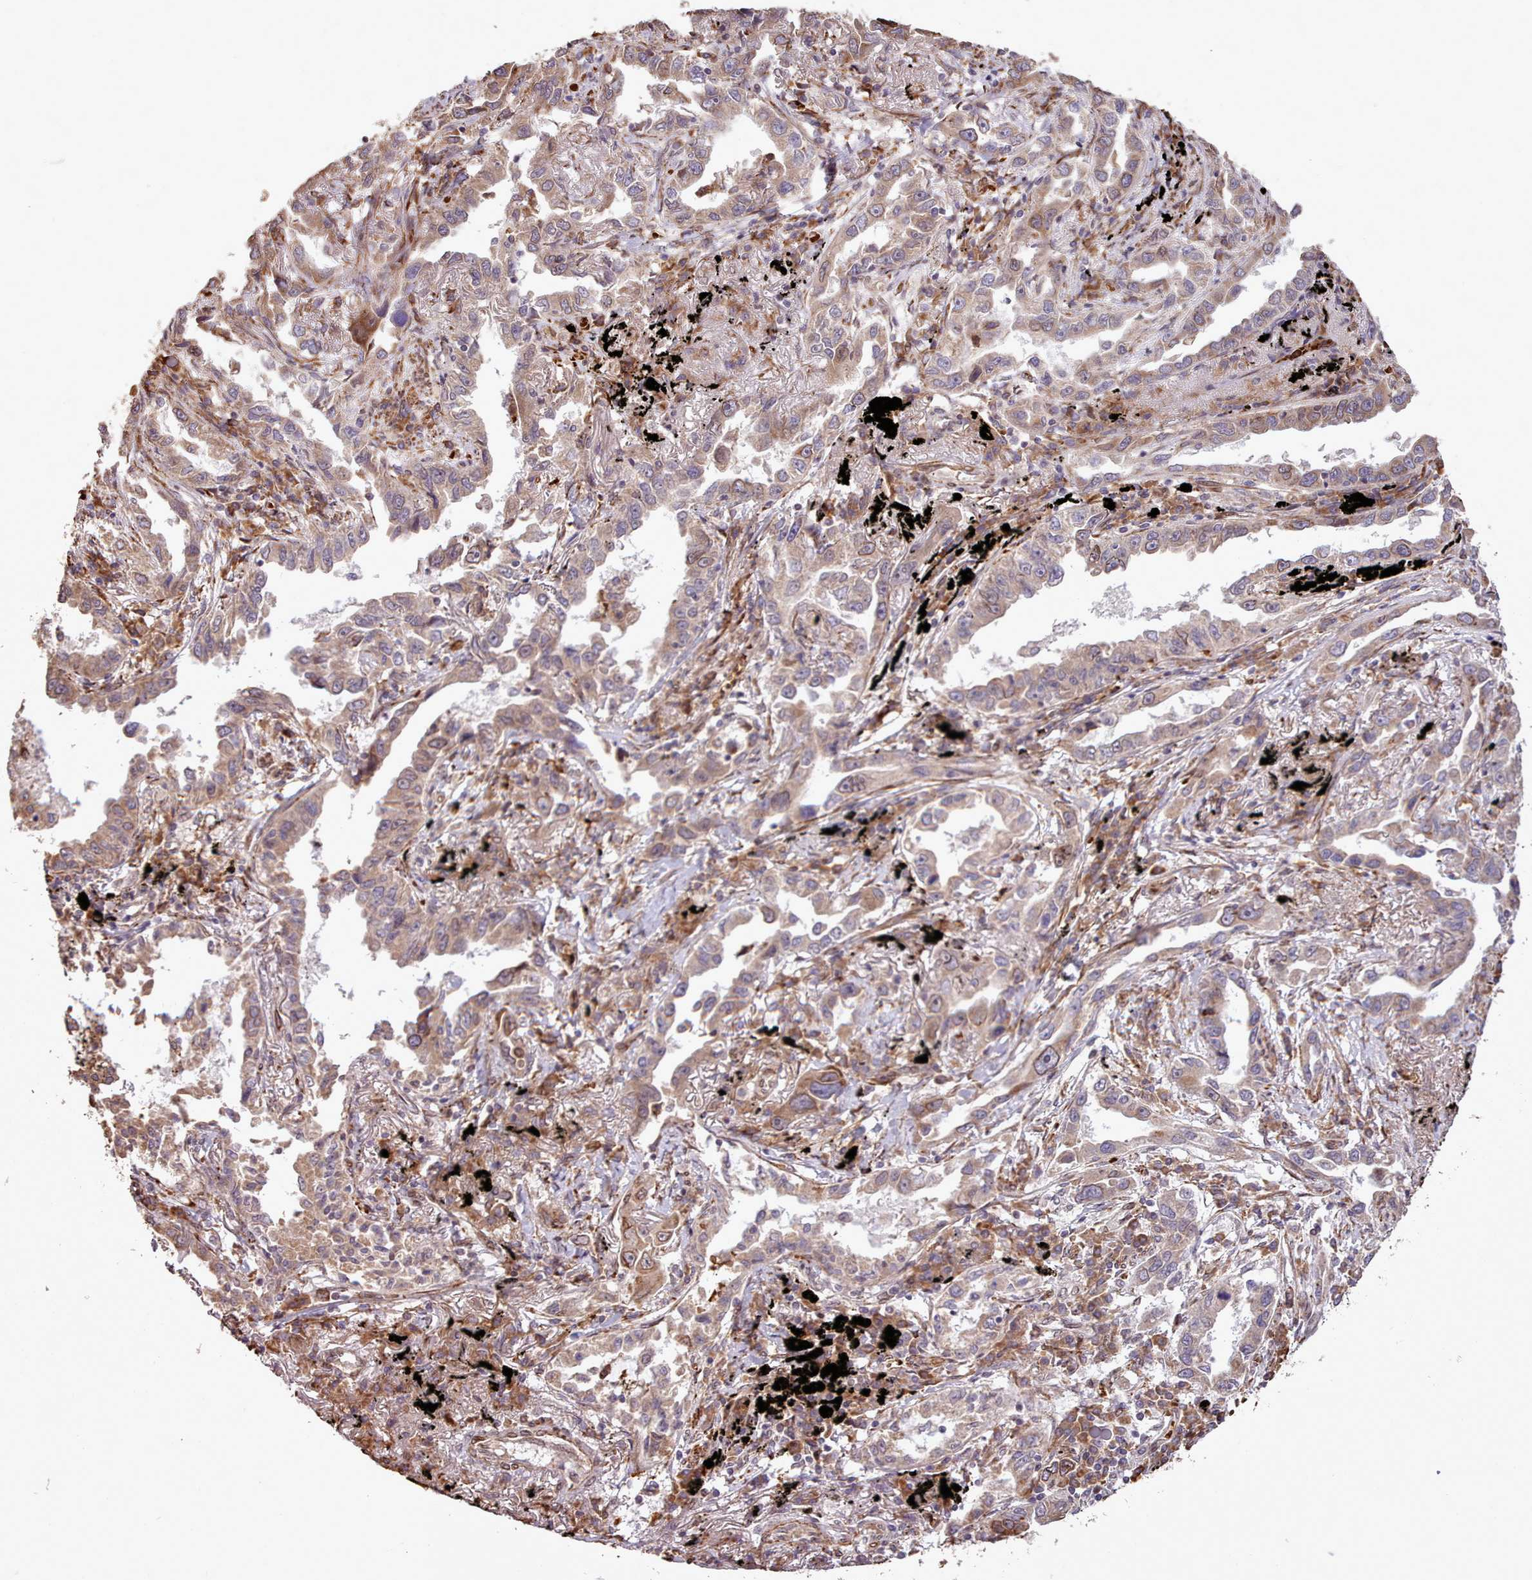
{"staining": {"intensity": "weak", "quantity": ">75%", "location": "cytoplasmic/membranous"}, "tissue": "lung cancer", "cell_type": "Tumor cells", "image_type": "cancer", "snomed": [{"axis": "morphology", "description": "Adenocarcinoma, NOS"}, {"axis": "topography", "description": "Lung"}], "caption": "Immunohistochemical staining of lung adenocarcinoma exhibits low levels of weak cytoplasmic/membranous protein expression in about >75% of tumor cells.", "gene": "CABP1", "patient": {"sex": "male", "age": 67}}